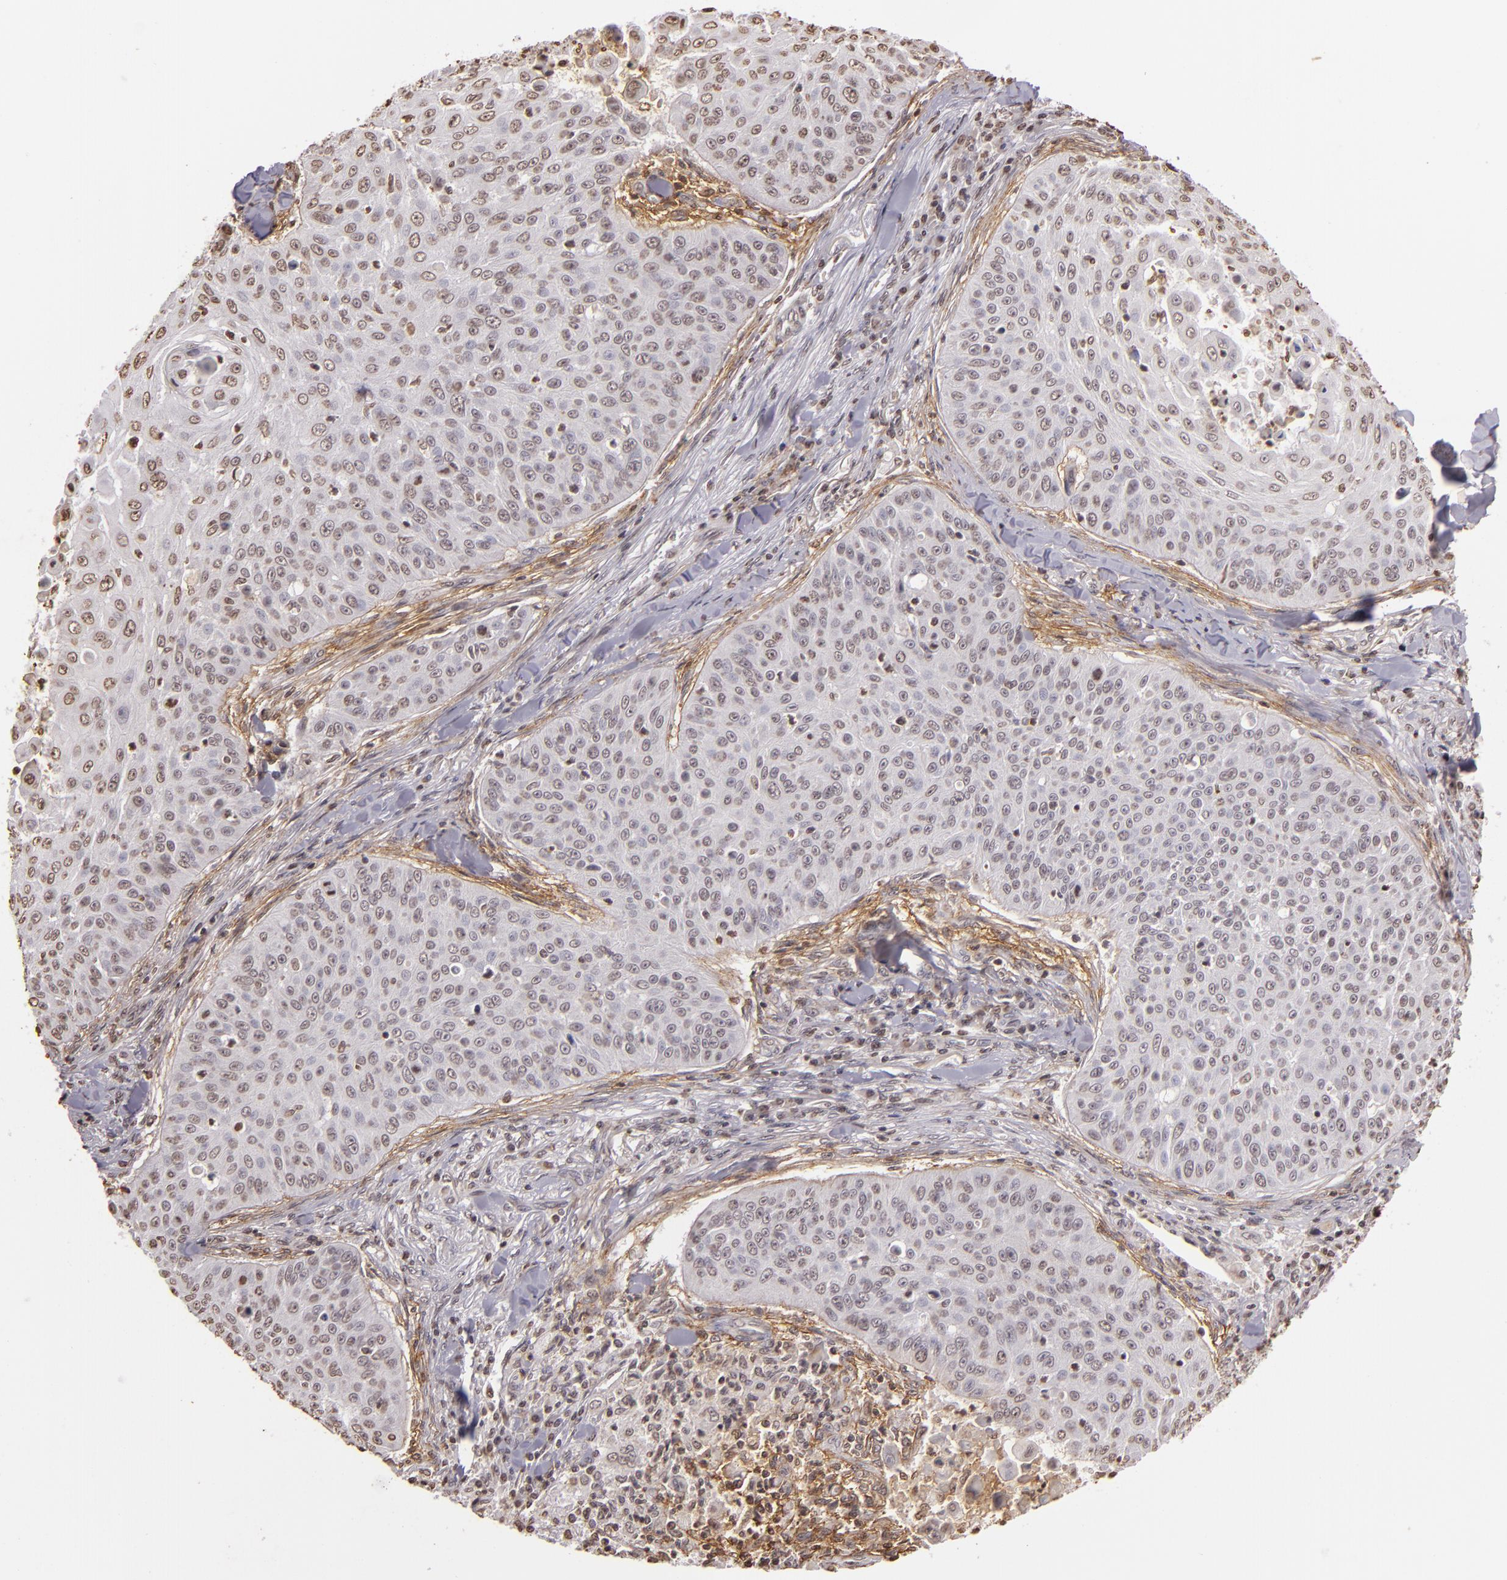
{"staining": {"intensity": "weak", "quantity": "<25%", "location": "nuclear"}, "tissue": "skin cancer", "cell_type": "Tumor cells", "image_type": "cancer", "snomed": [{"axis": "morphology", "description": "Squamous cell carcinoma, NOS"}, {"axis": "topography", "description": "Skin"}], "caption": "Immunohistochemistry (IHC) of skin cancer shows no positivity in tumor cells.", "gene": "THRB", "patient": {"sex": "male", "age": 82}}